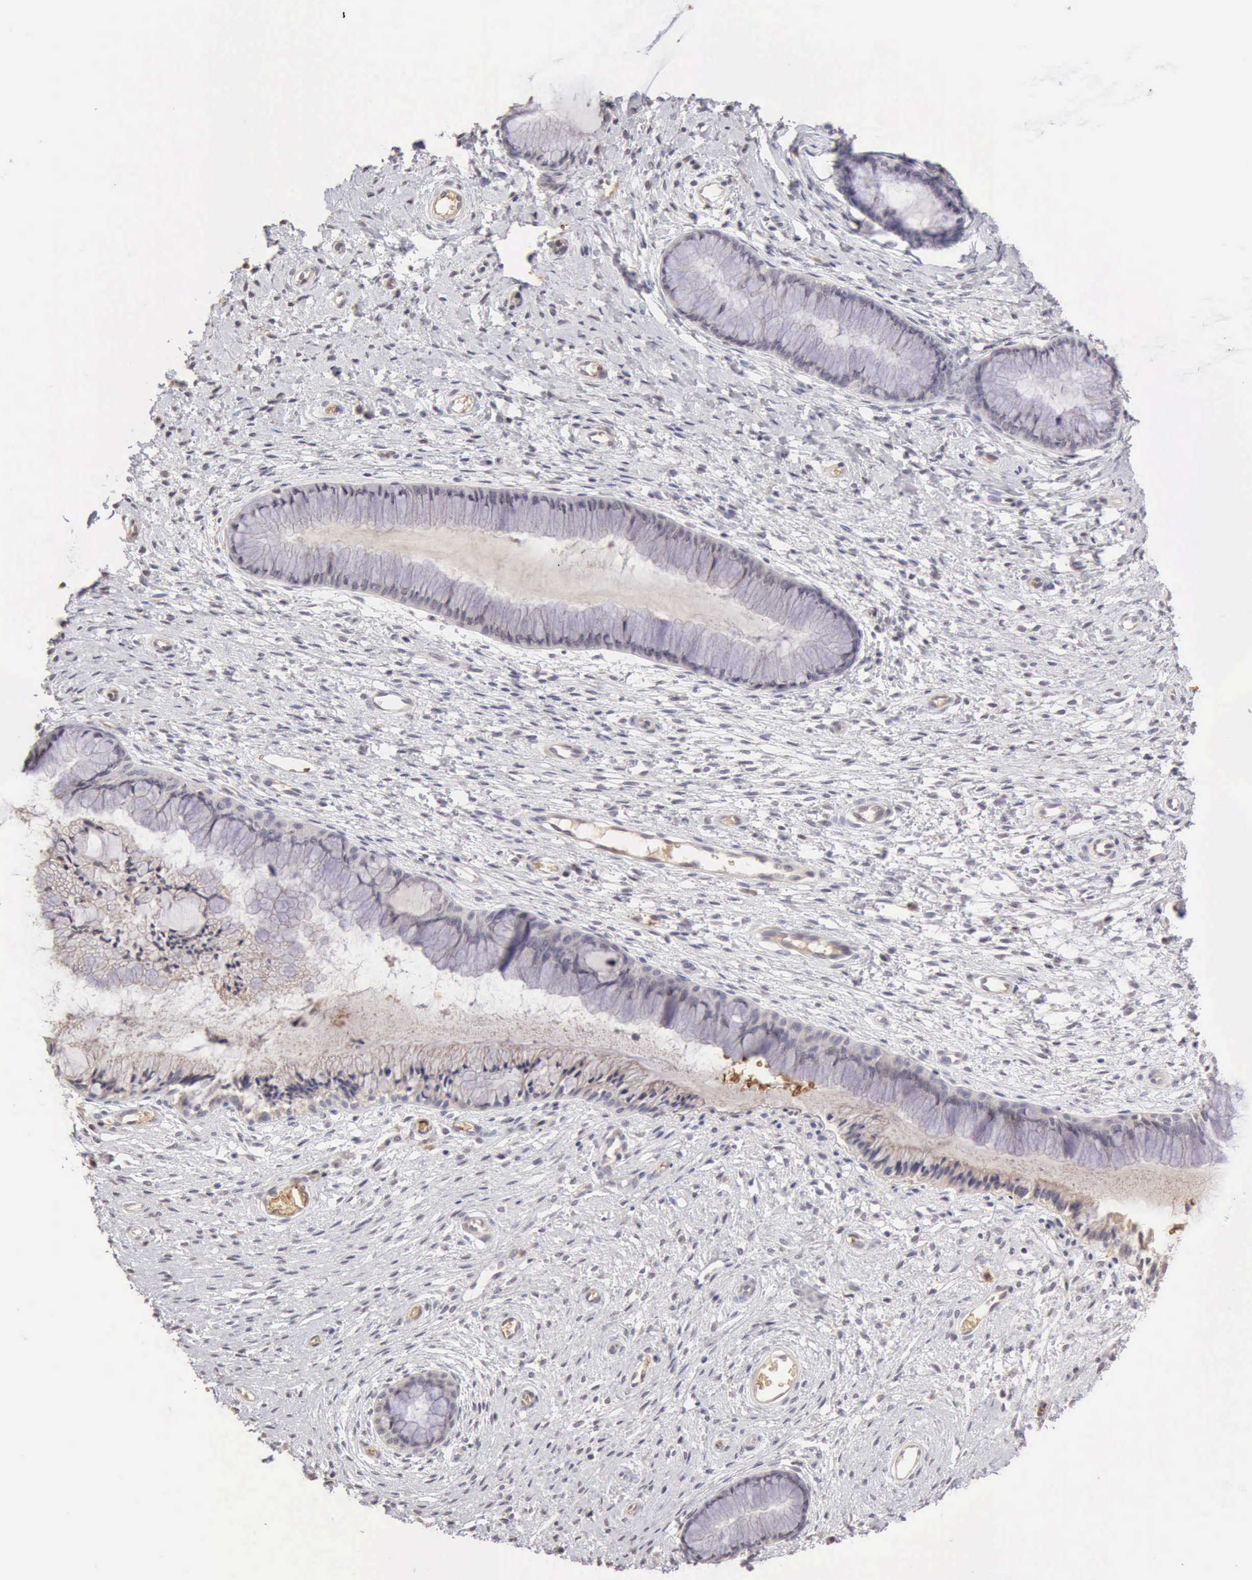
{"staining": {"intensity": "negative", "quantity": "none", "location": "none"}, "tissue": "cervix", "cell_type": "Glandular cells", "image_type": "normal", "snomed": [{"axis": "morphology", "description": "Normal tissue, NOS"}, {"axis": "topography", "description": "Cervix"}], "caption": "This is an immunohistochemistry photomicrograph of benign human cervix. There is no expression in glandular cells.", "gene": "CFI", "patient": {"sex": "female", "age": 27}}